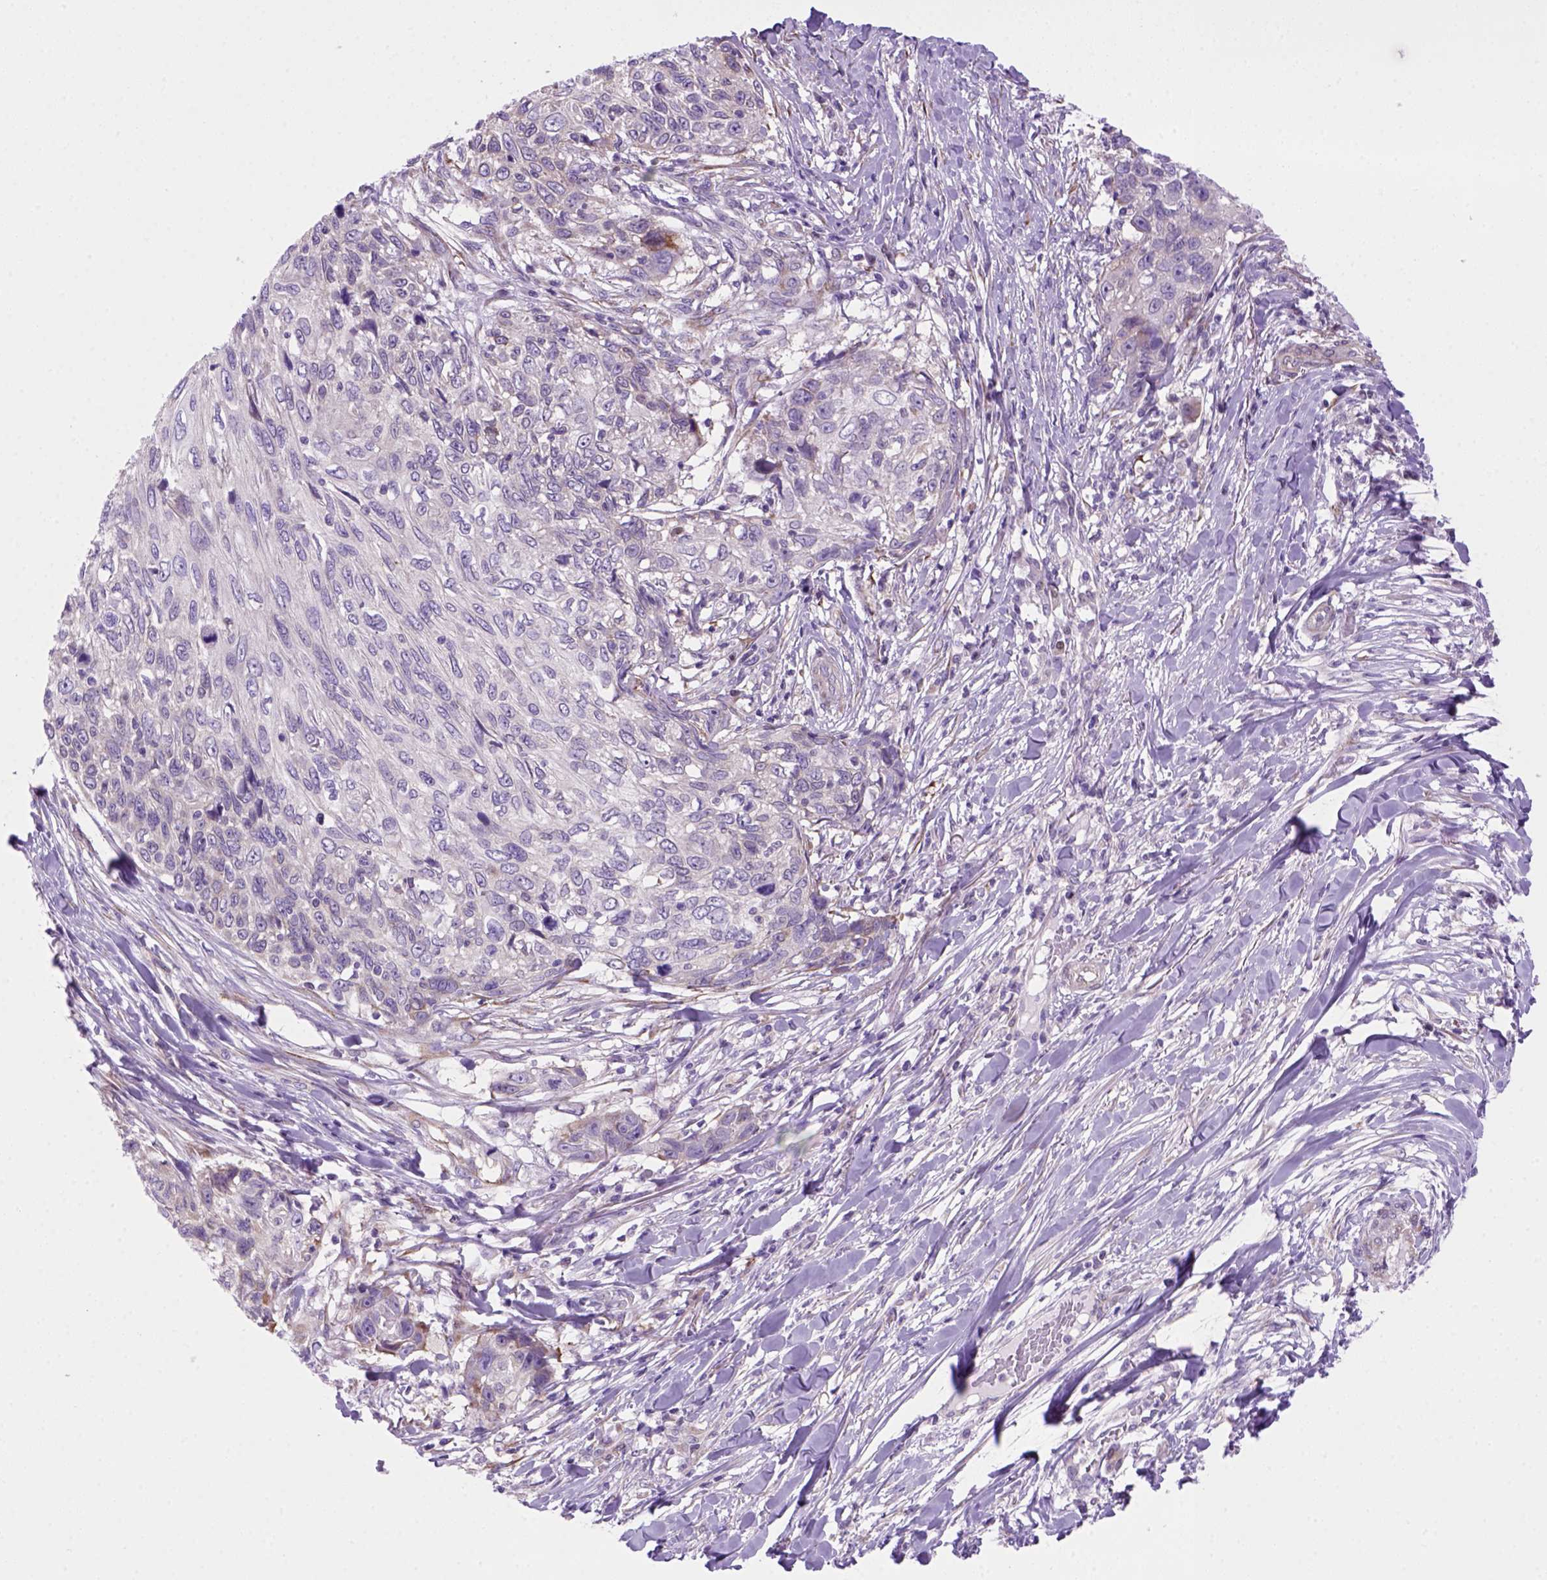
{"staining": {"intensity": "negative", "quantity": "none", "location": "none"}, "tissue": "skin cancer", "cell_type": "Tumor cells", "image_type": "cancer", "snomed": [{"axis": "morphology", "description": "Squamous cell carcinoma, NOS"}, {"axis": "topography", "description": "Skin"}], "caption": "Tumor cells show no significant protein positivity in skin squamous cell carcinoma.", "gene": "MGMT", "patient": {"sex": "male", "age": 92}}